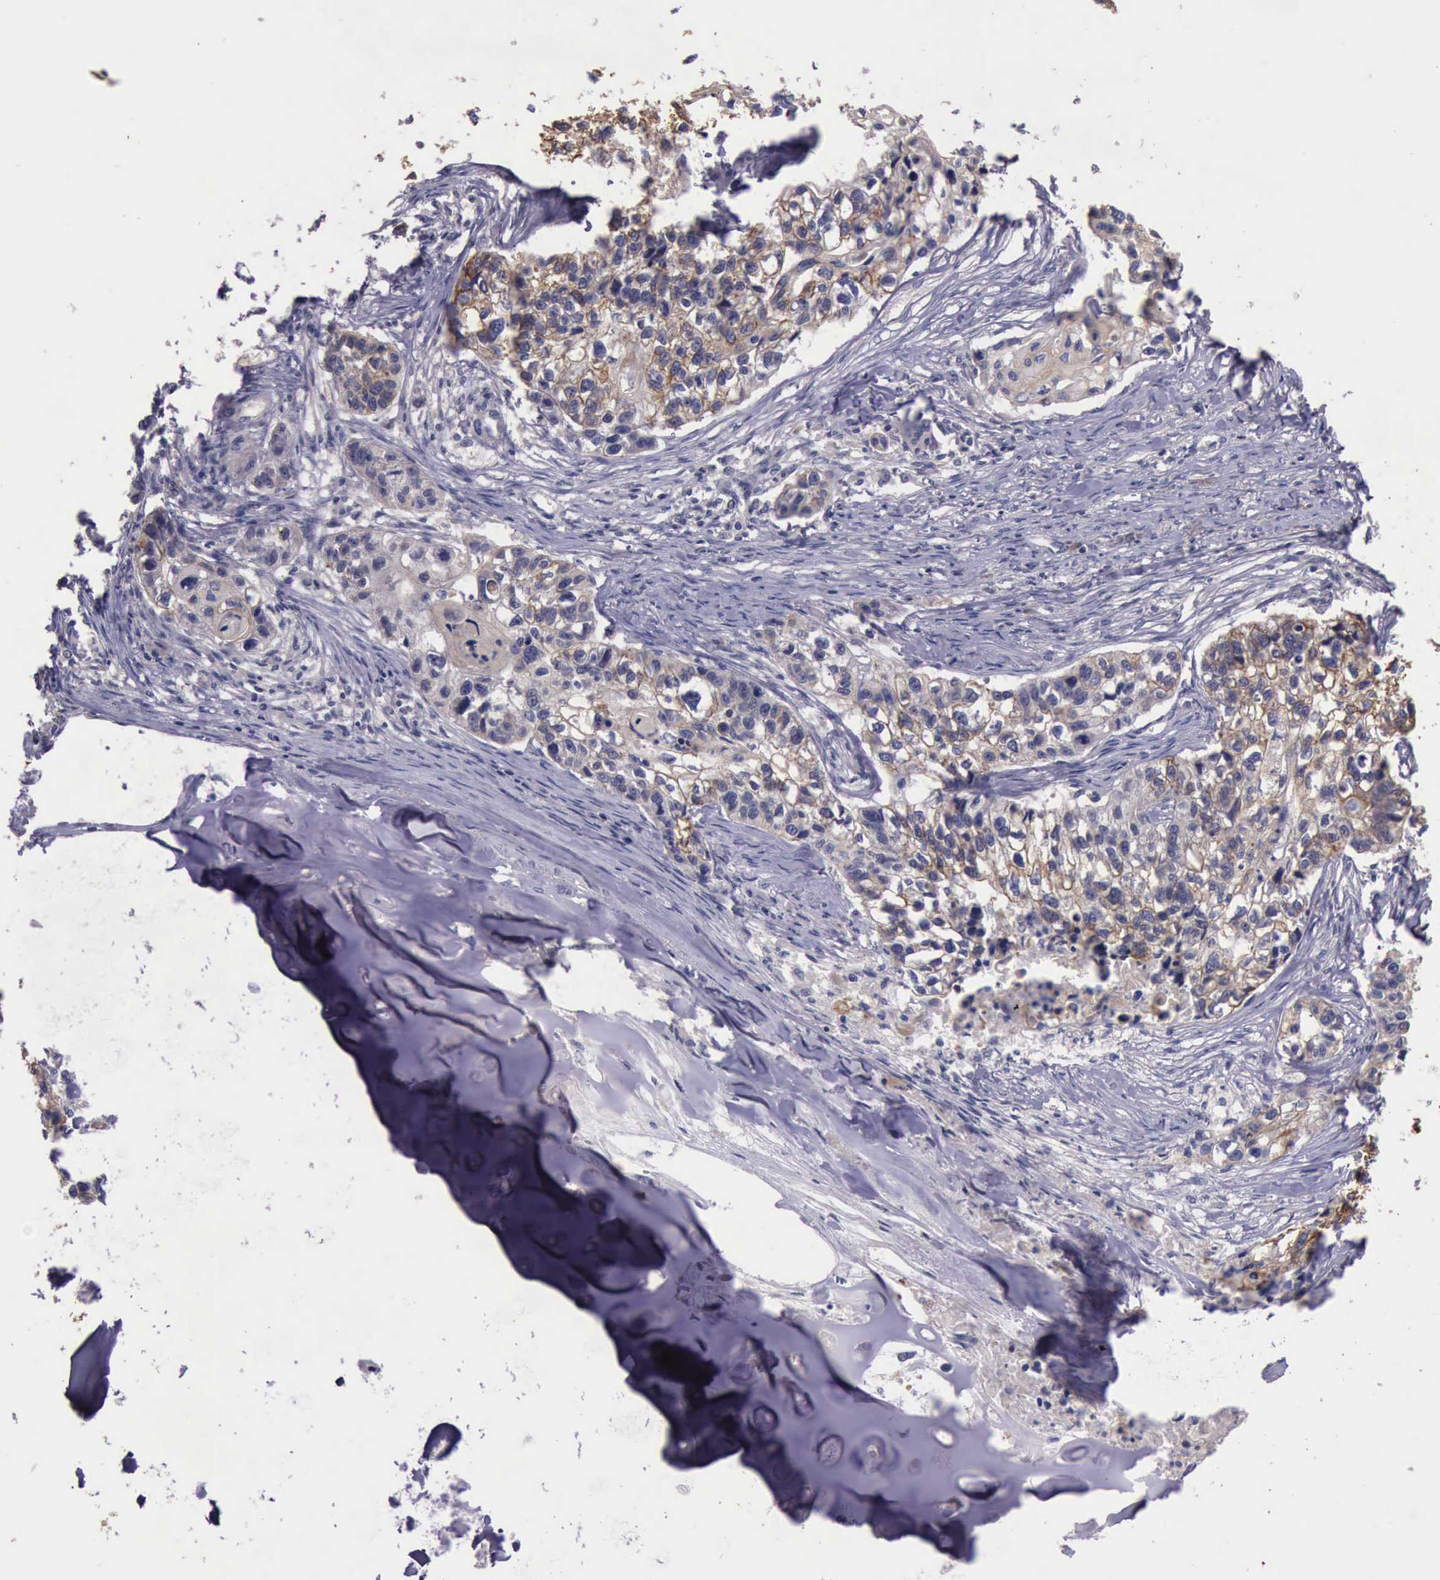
{"staining": {"intensity": "negative", "quantity": "none", "location": "none"}, "tissue": "lung cancer", "cell_type": "Tumor cells", "image_type": "cancer", "snomed": [{"axis": "morphology", "description": "Squamous cell carcinoma, NOS"}, {"axis": "topography", "description": "Lymph node"}, {"axis": "topography", "description": "Lung"}], "caption": "Immunohistochemical staining of squamous cell carcinoma (lung) exhibits no significant positivity in tumor cells. Nuclei are stained in blue.", "gene": "RAB39B", "patient": {"sex": "male", "age": 74}}